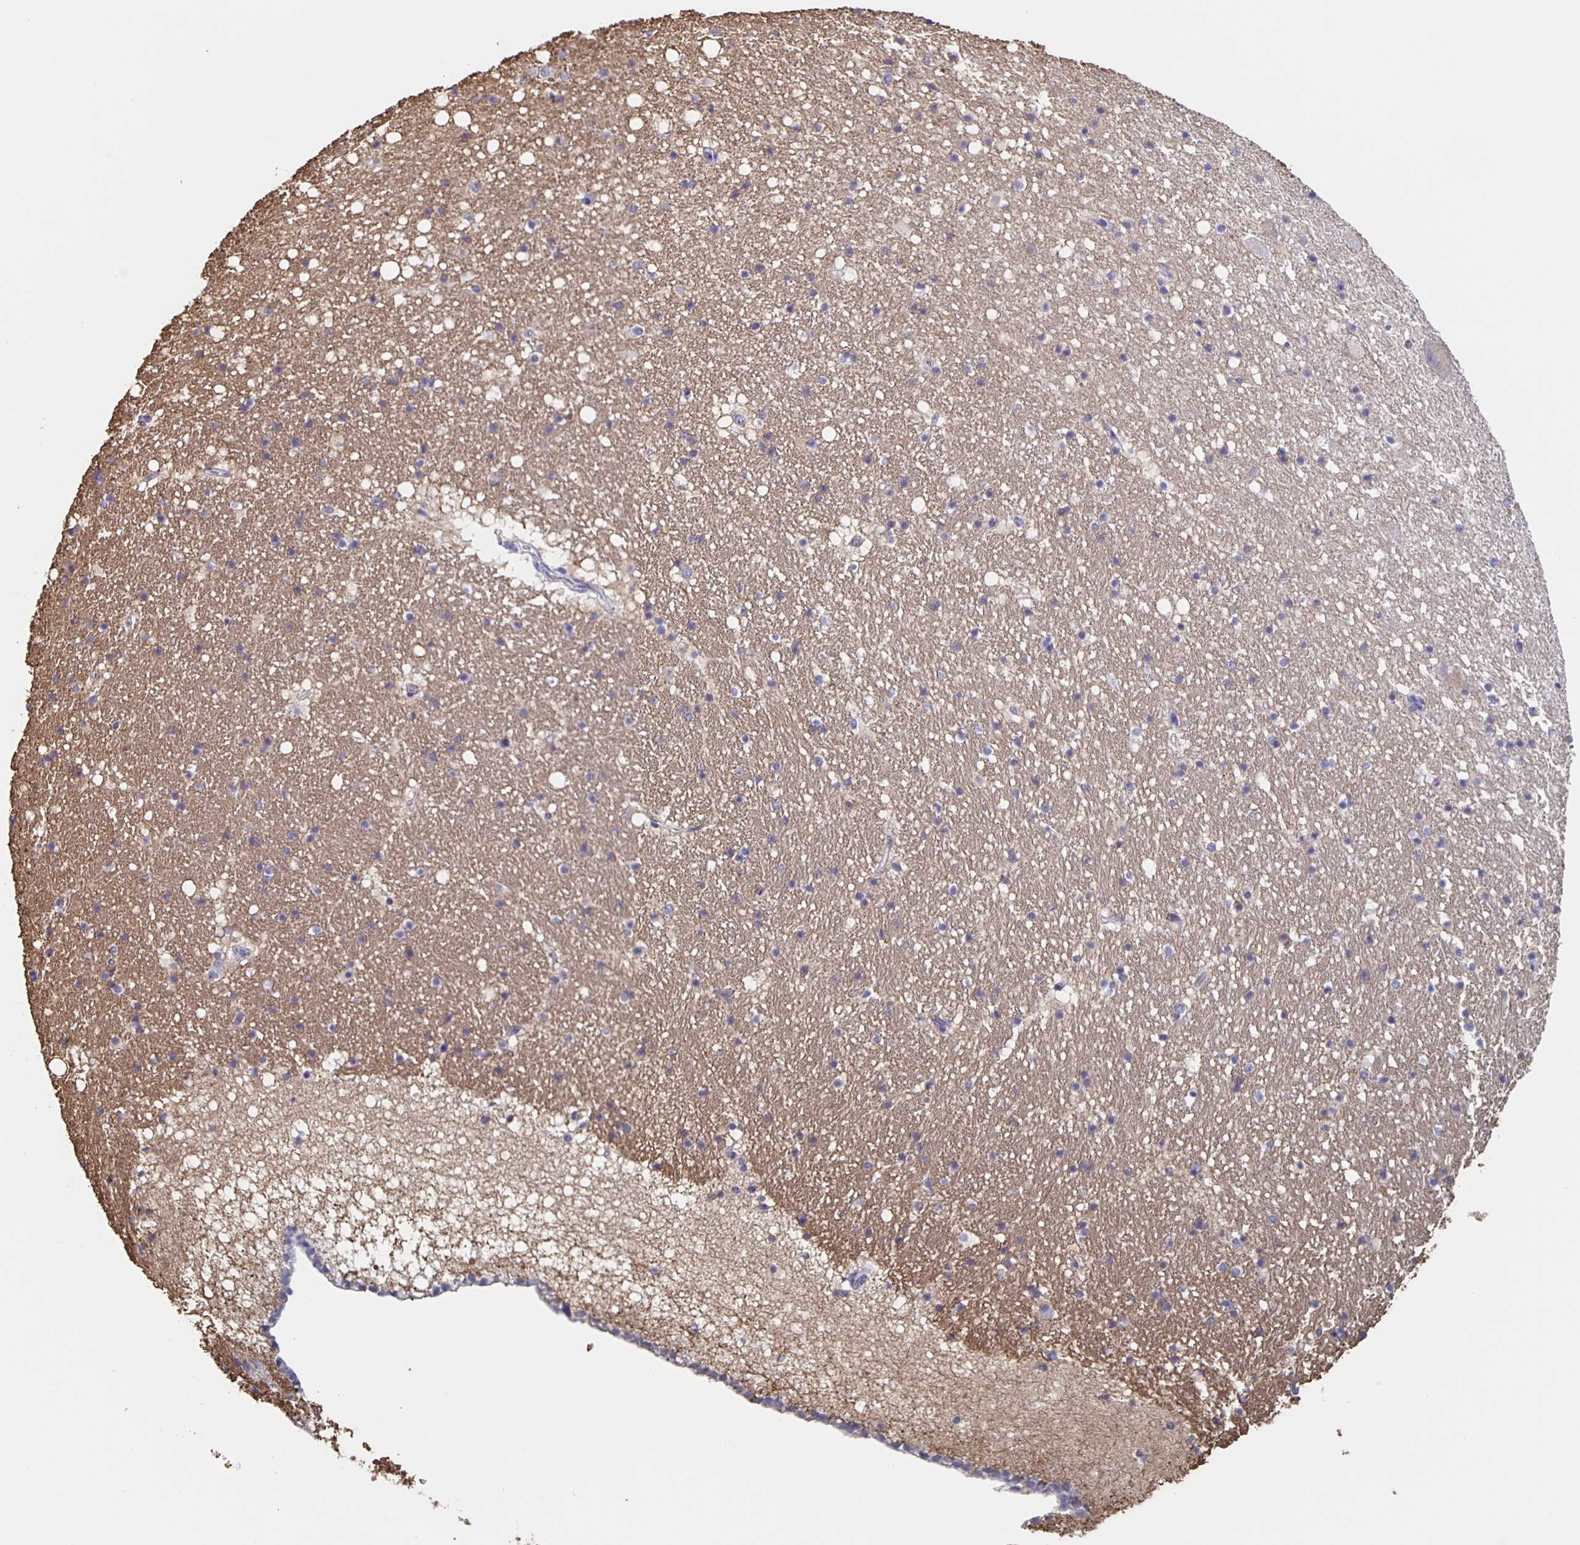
{"staining": {"intensity": "negative", "quantity": "none", "location": "none"}, "tissue": "hippocampus", "cell_type": "Glial cells", "image_type": "normal", "snomed": [{"axis": "morphology", "description": "Normal tissue, NOS"}, {"axis": "topography", "description": "Hippocampus"}], "caption": "Protein analysis of unremarkable hippocampus exhibits no significant staining in glial cells. The staining was performed using DAB (3,3'-diaminobenzidine) to visualize the protein expression in brown, while the nuclei were stained in blue with hematoxylin (Magnification: 20x).", "gene": "CACNA2D2", "patient": {"sex": "female", "age": 42}}